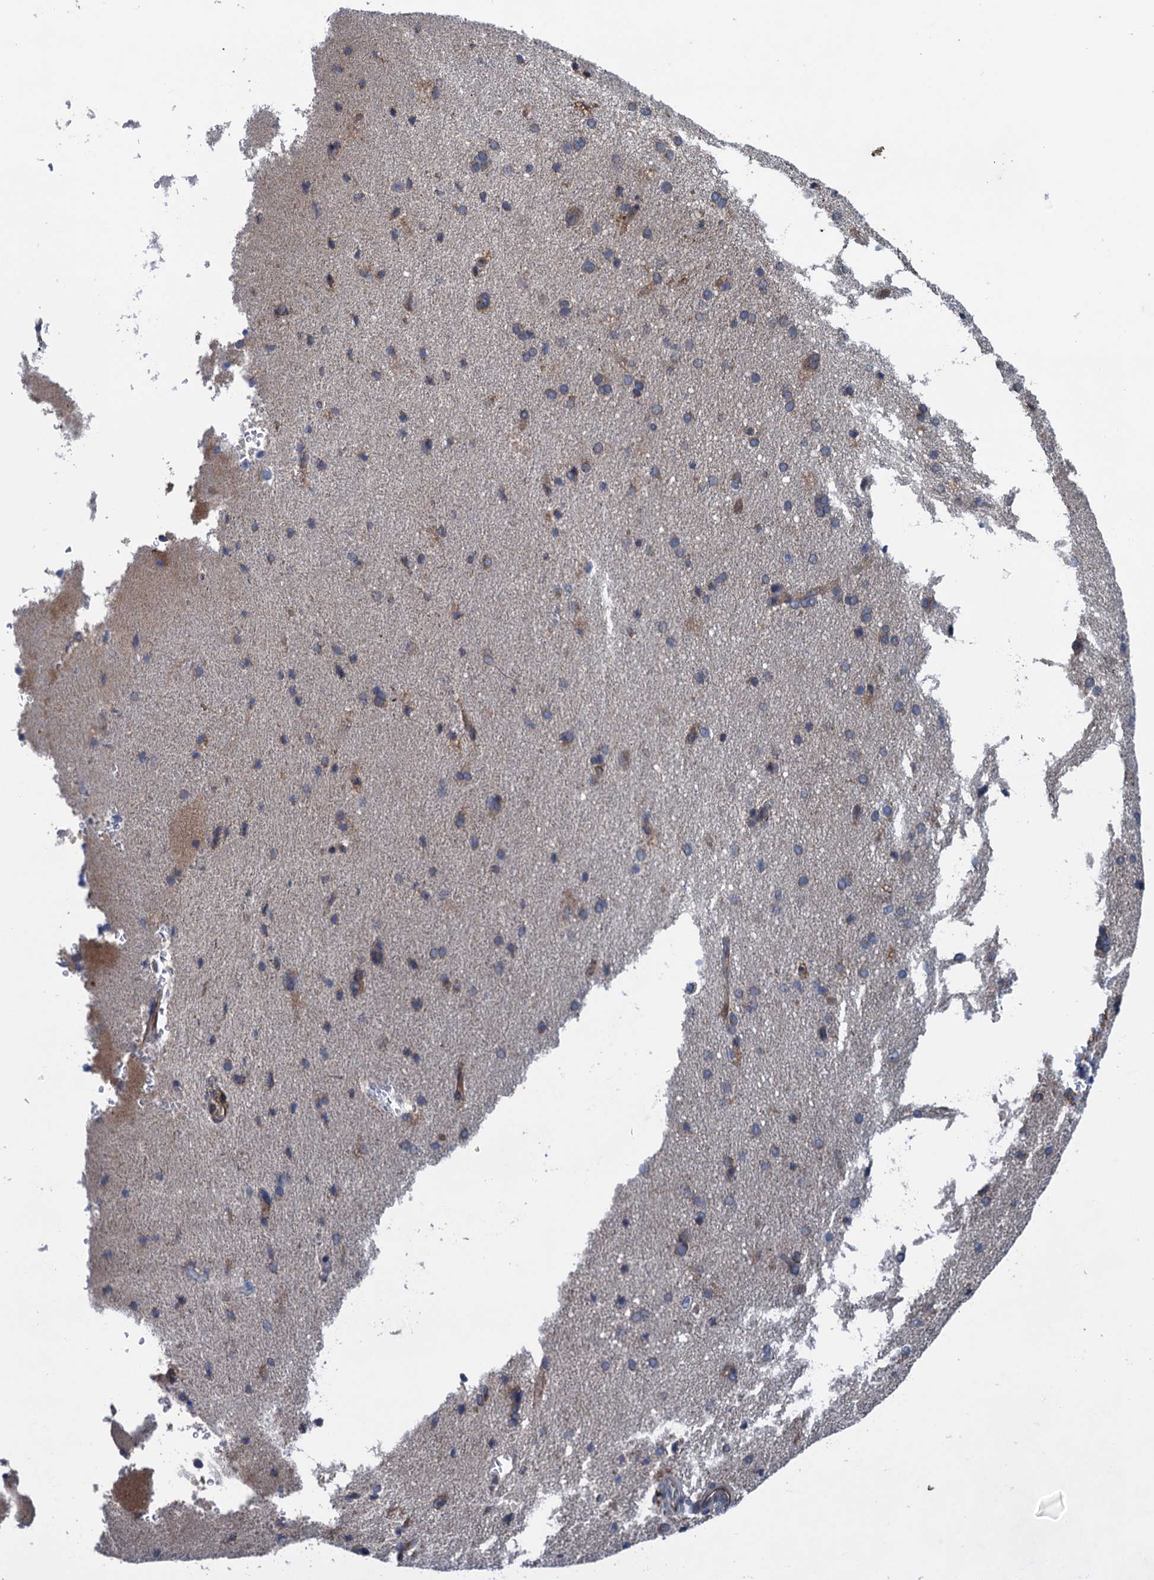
{"staining": {"intensity": "negative", "quantity": "none", "location": "none"}, "tissue": "cerebral cortex", "cell_type": "Endothelial cells", "image_type": "normal", "snomed": [{"axis": "morphology", "description": "Normal tissue, NOS"}, {"axis": "topography", "description": "Cerebral cortex"}], "caption": "Cerebral cortex was stained to show a protein in brown. There is no significant expression in endothelial cells. Nuclei are stained in blue.", "gene": "CNTN5", "patient": {"sex": "male", "age": 62}}